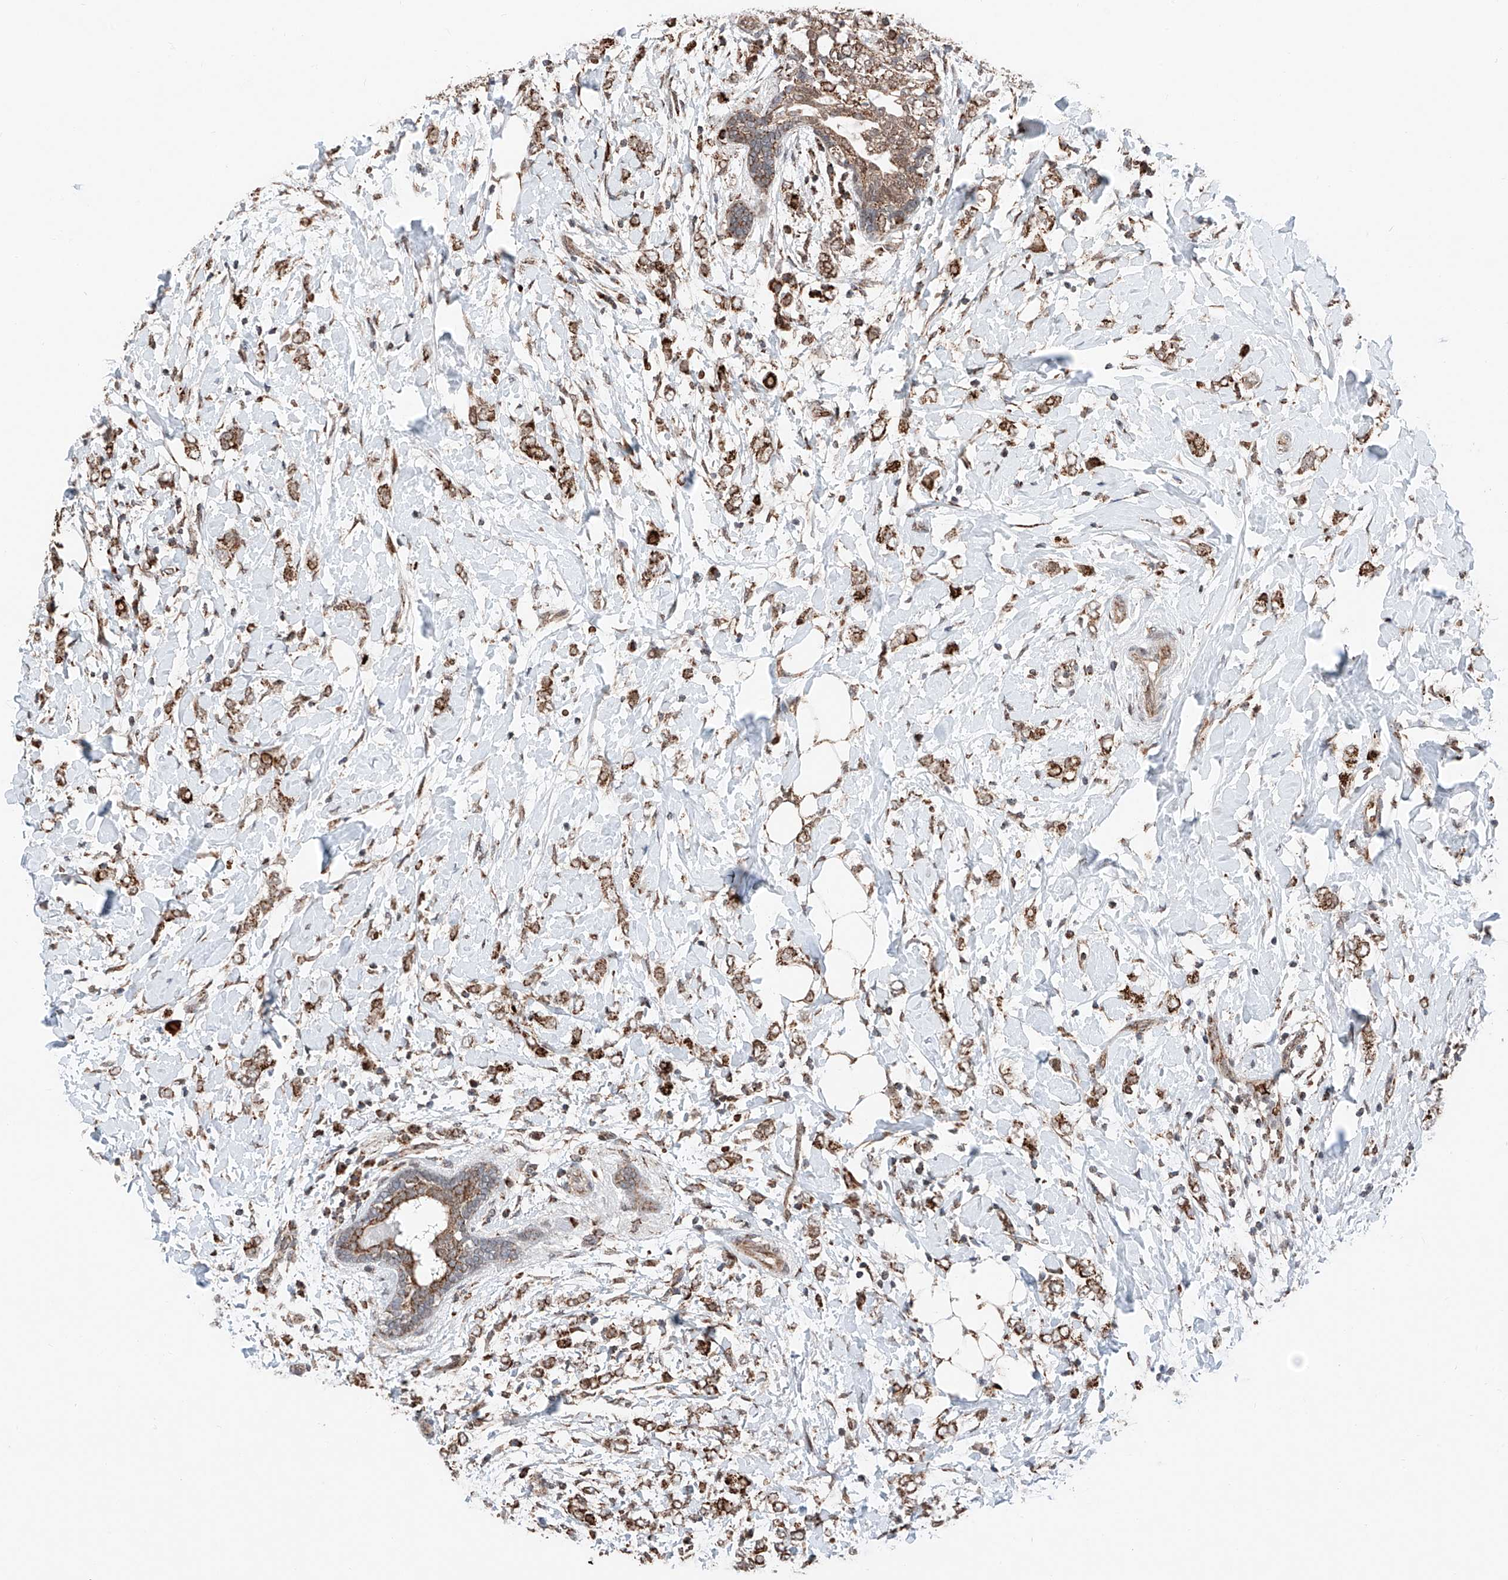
{"staining": {"intensity": "strong", "quantity": ">75%", "location": "cytoplasmic/membranous"}, "tissue": "breast cancer", "cell_type": "Tumor cells", "image_type": "cancer", "snomed": [{"axis": "morphology", "description": "Normal tissue, NOS"}, {"axis": "morphology", "description": "Lobular carcinoma"}, {"axis": "topography", "description": "Breast"}], "caption": "Immunohistochemical staining of human breast cancer (lobular carcinoma) shows high levels of strong cytoplasmic/membranous protein expression in about >75% of tumor cells. (DAB (3,3'-diaminobenzidine) IHC with brightfield microscopy, high magnification).", "gene": "ZSCAN29", "patient": {"sex": "female", "age": 47}}